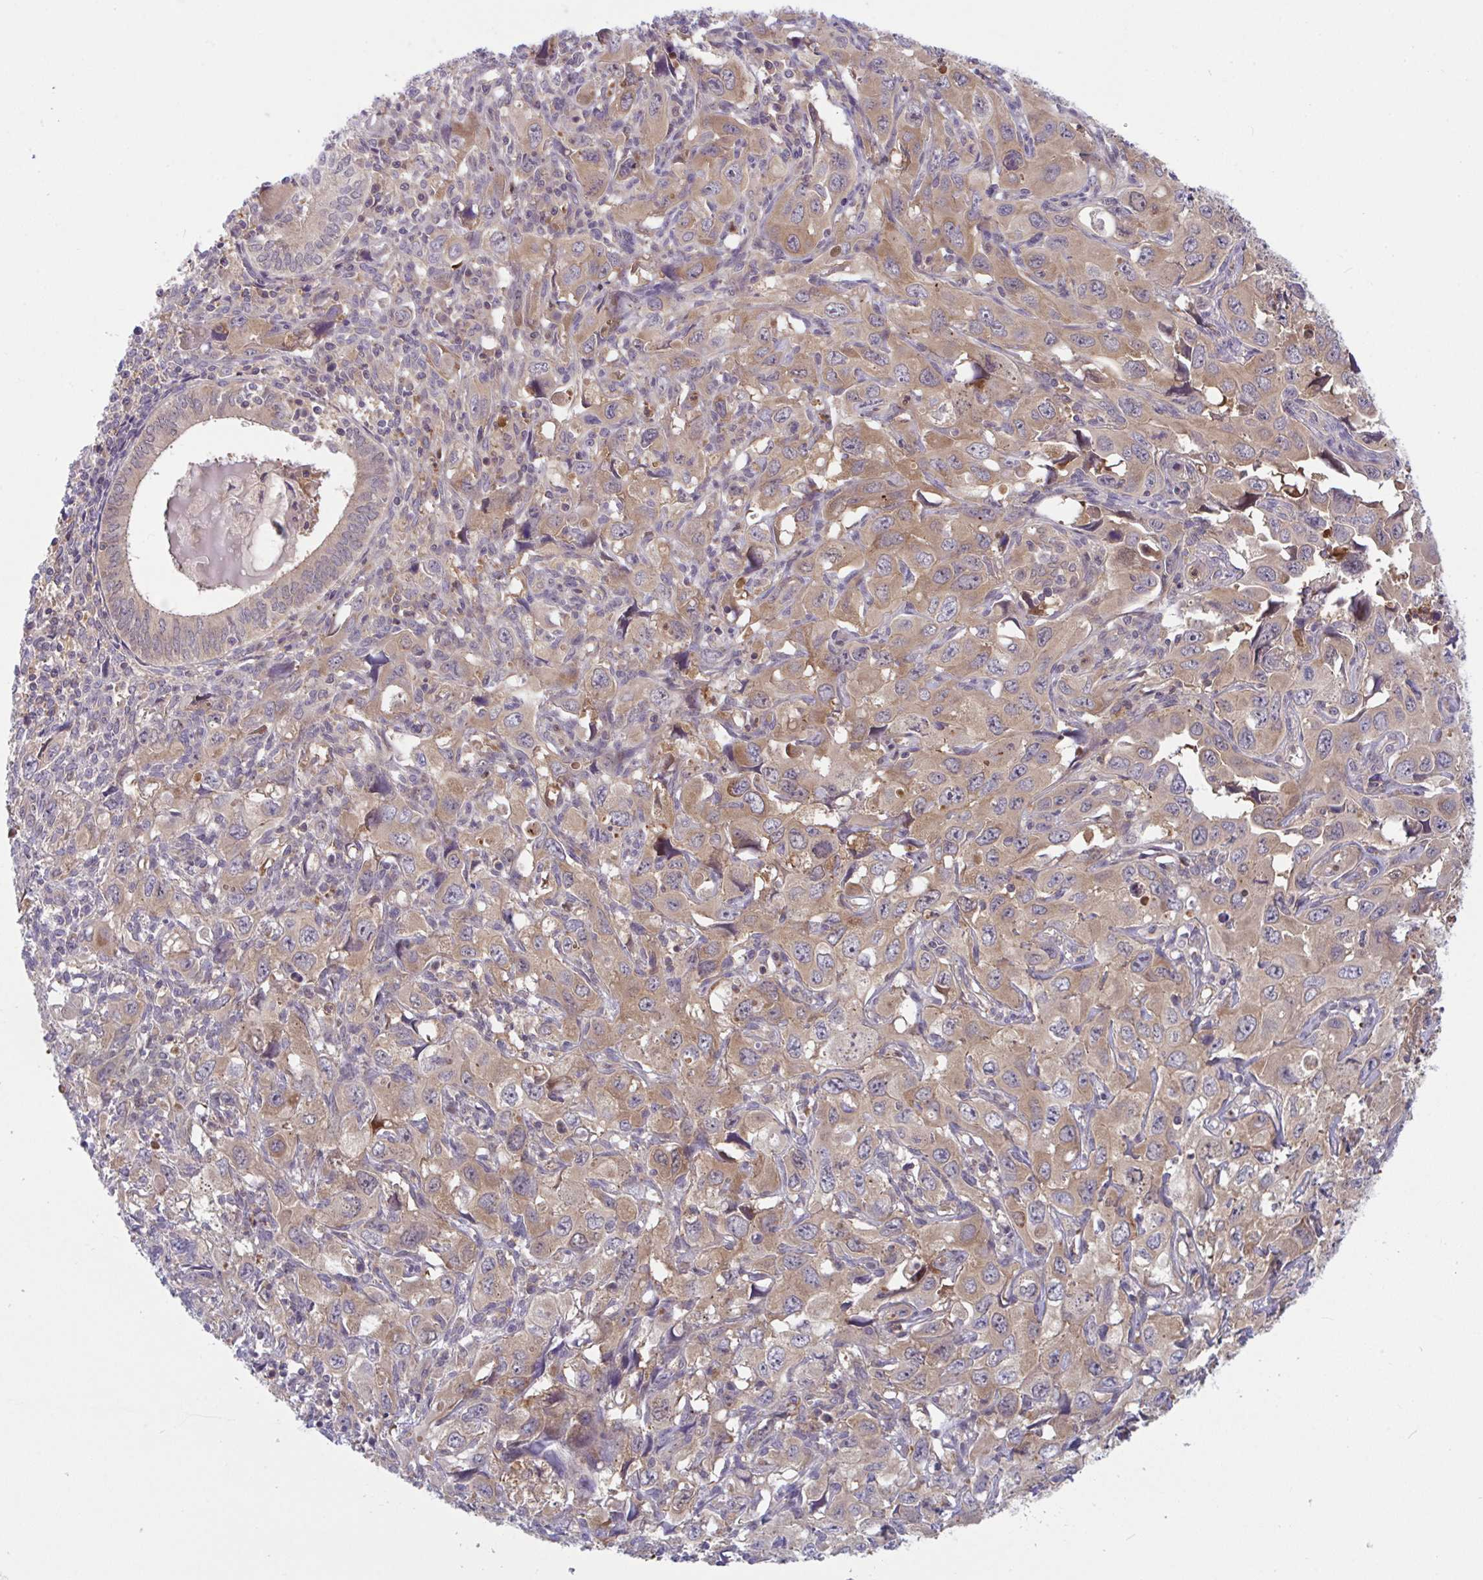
{"staining": {"intensity": "moderate", "quantity": "25%-75%", "location": "cytoplasmic/membranous,nuclear"}, "tissue": "endometrial cancer", "cell_type": "Tumor cells", "image_type": "cancer", "snomed": [{"axis": "morphology", "description": "Adenocarcinoma, NOS"}, {"axis": "topography", "description": "Uterus"}], "caption": "Adenocarcinoma (endometrial) stained with immunohistochemistry exhibits moderate cytoplasmic/membranous and nuclear positivity in approximately 25%-75% of tumor cells.", "gene": "LMNTD2", "patient": {"sex": "female", "age": 62}}